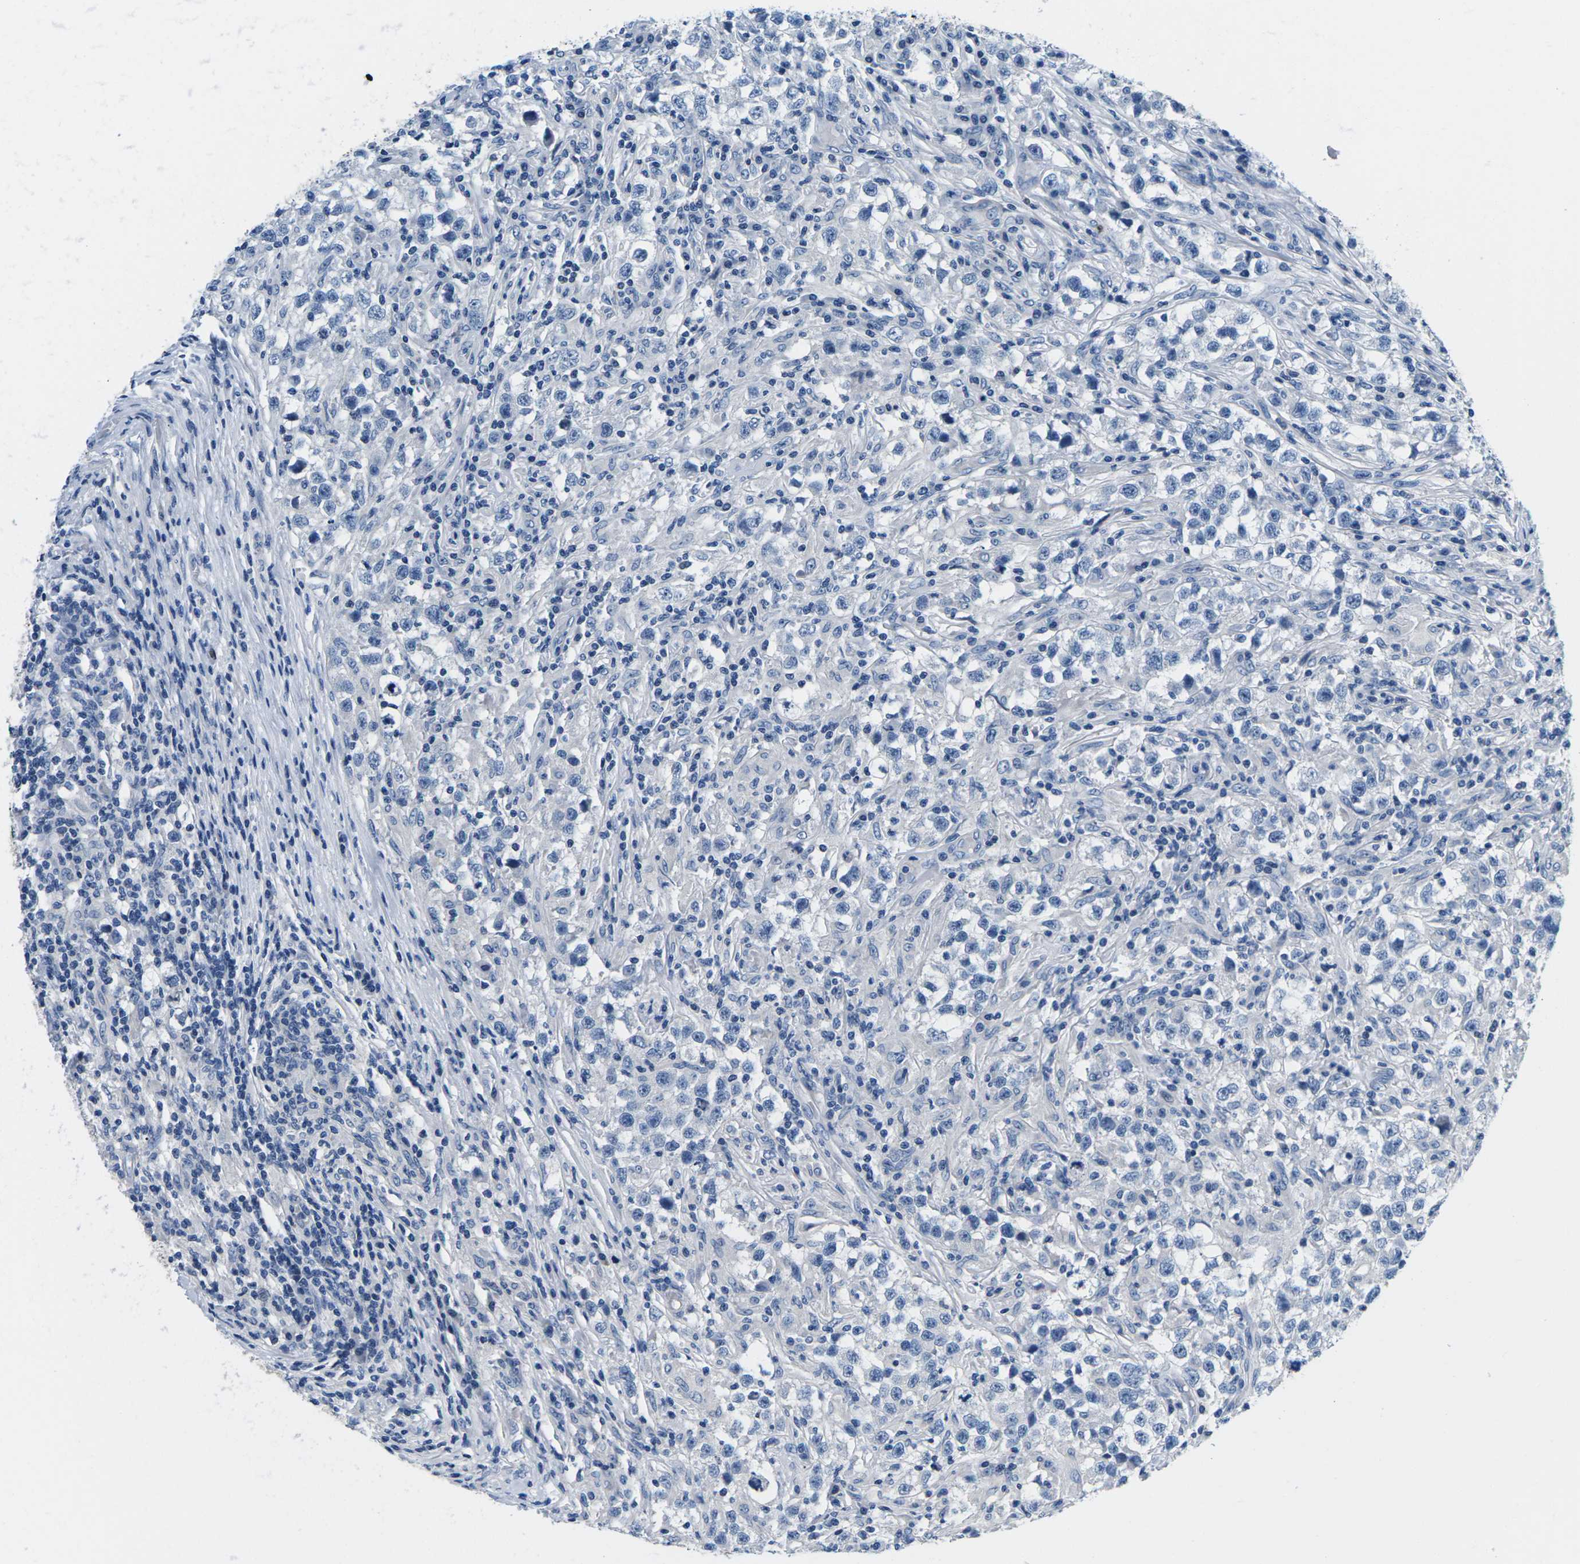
{"staining": {"intensity": "negative", "quantity": "none", "location": "none"}, "tissue": "testis cancer", "cell_type": "Tumor cells", "image_type": "cancer", "snomed": [{"axis": "morphology", "description": "Carcinoma, Embryonal, NOS"}, {"axis": "topography", "description": "Testis"}], "caption": "IHC image of testis cancer (embryonal carcinoma) stained for a protein (brown), which exhibits no expression in tumor cells. (Brightfield microscopy of DAB (3,3'-diaminobenzidine) IHC at high magnification).", "gene": "TSPAN2", "patient": {"sex": "male", "age": 21}}